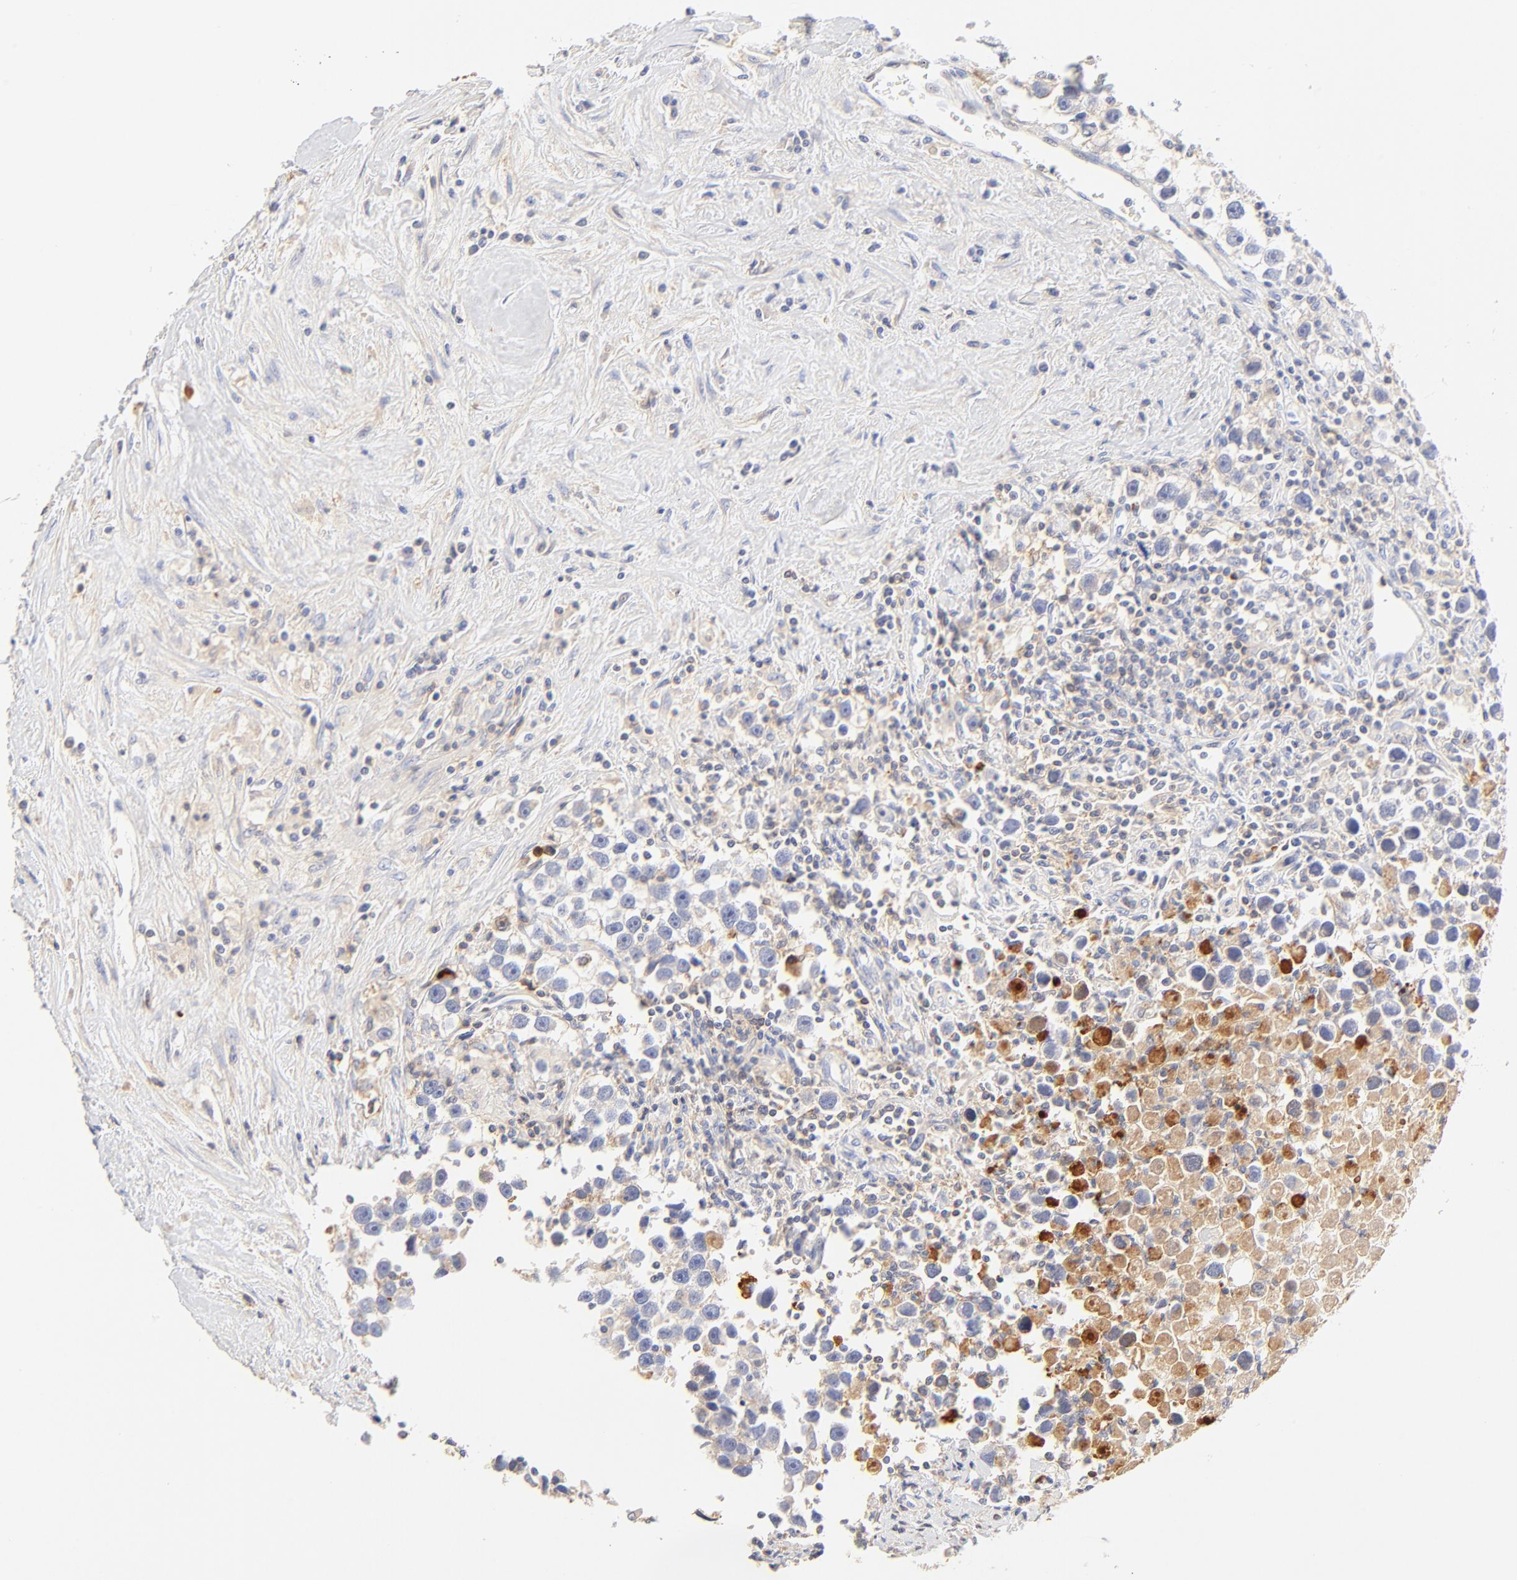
{"staining": {"intensity": "negative", "quantity": "none", "location": "none"}, "tissue": "testis cancer", "cell_type": "Tumor cells", "image_type": "cancer", "snomed": [{"axis": "morphology", "description": "Seminoma, NOS"}, {"axis": "topography", "description": "Testis"}], "caption": "High power microscopy image of an immunohistochemistry histopathology image of testis cancer (seminoma), revealing no significant expression in tumor cells.", "gene": "MDGA2", "patient": {"sex": "male", "age": 43}}